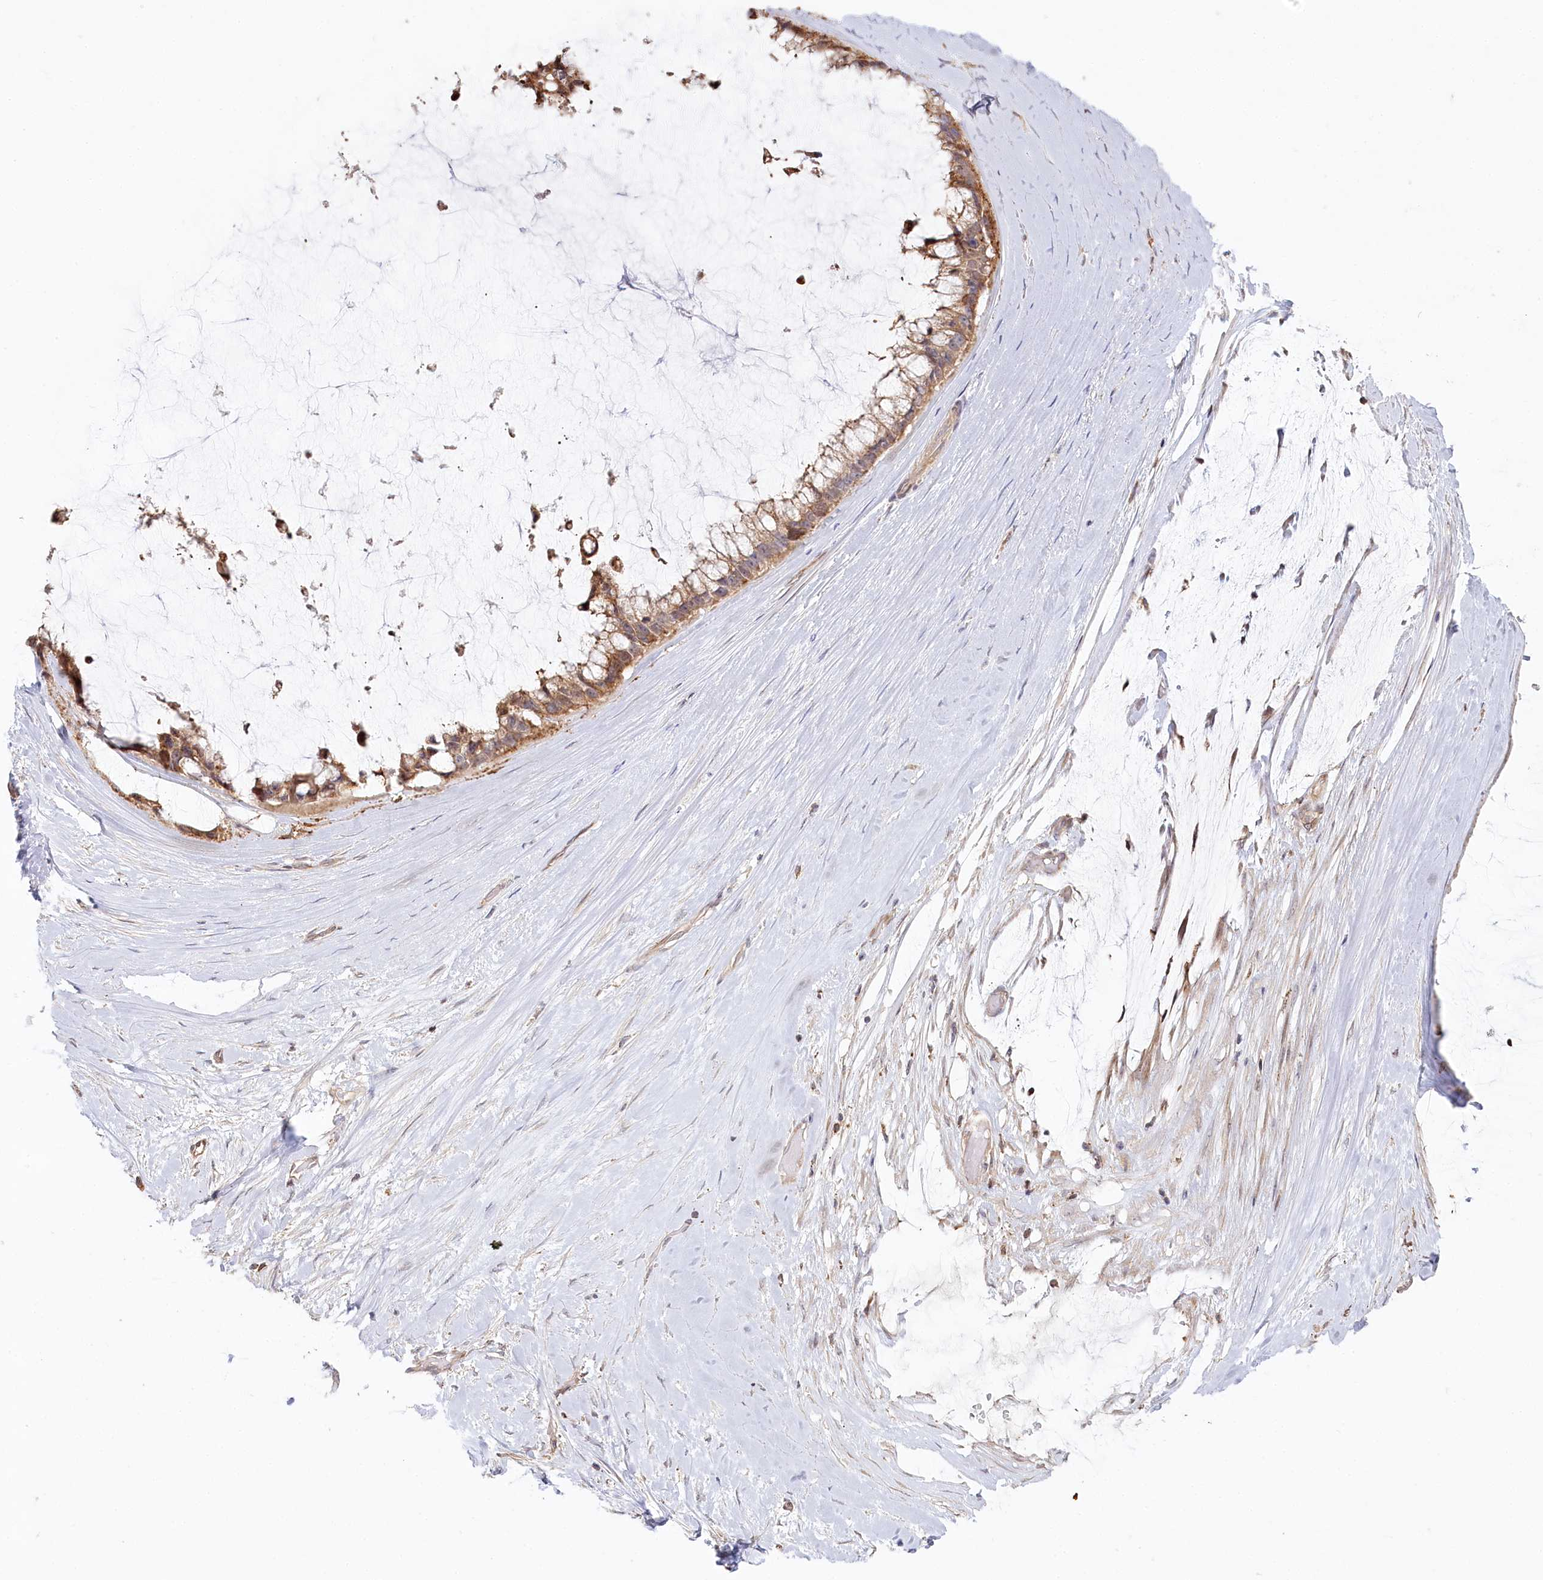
{"staining": {"intensity": "moderate", "quantity": ">75%", "location": "cytoplasmic/membranous"}, "tissue": "ovarian cancer", "cell_type": "Tumor cells", "image_type": "cancer", "snomed": [{"axis": "morphology", "description": "Cystadenocarcinoma, mucinous, NOS"}, {"axis": "topography", "description": "Ovary"}], "caption": "This micrograph shows ovarian mucinous cystadenocarcinoma stained with immunohistochemistry to label a protein in brown. The cytoplasmic/membranous of tumor cells show moderate positivity for the protein. Nuclei are counter-stained blue.", "gene": "HAL", "patient": {"sex": "female", "age": 39}}